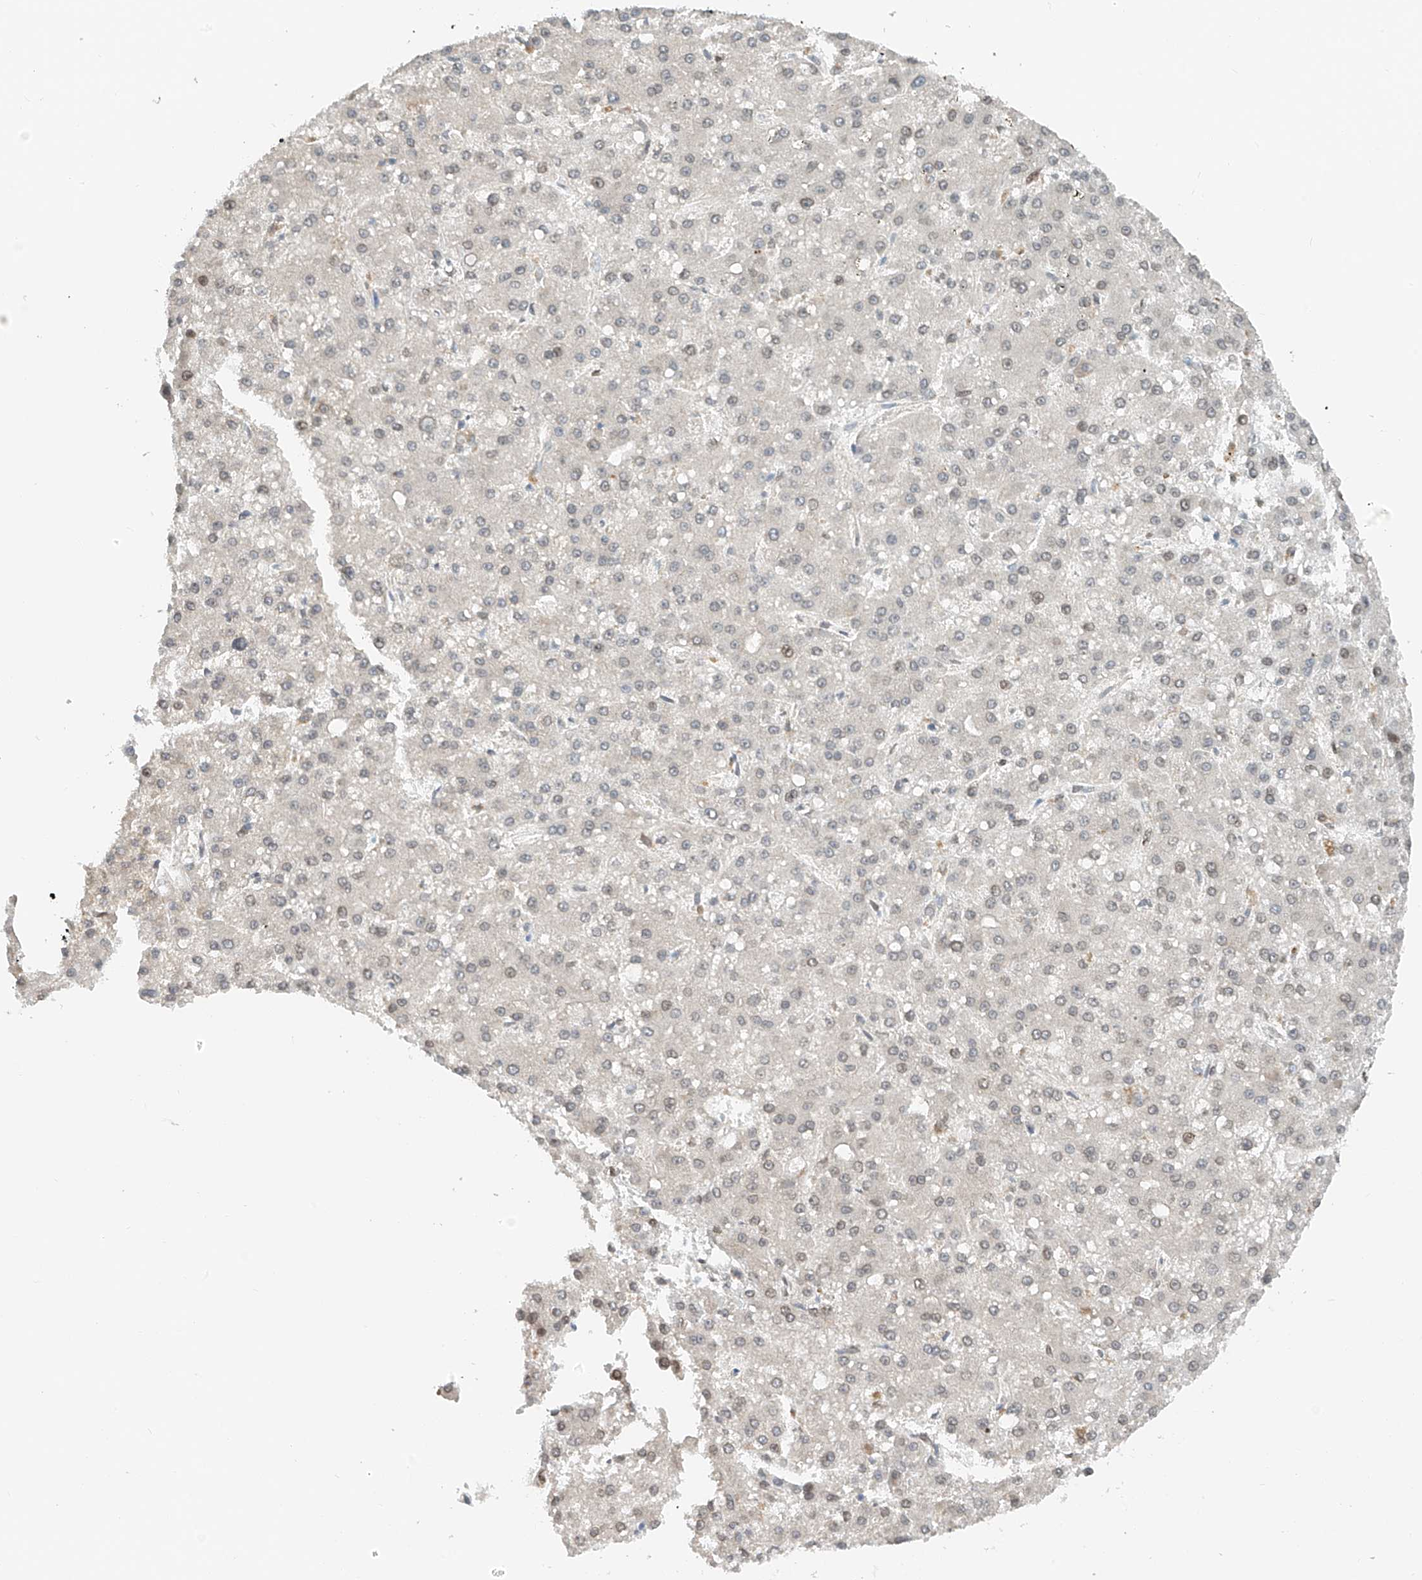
{"staining": {"intensity": "negative", "quantity": "none", "location": "none"}, "tissue": "liver cancer", "cell_type": "Tumor cells", "image_type": "cancer", "snomed": [{"axis": "morphology", "description": "Carcinoma, Hepatocellular, NOS"}, {"axis": "topography", "description": "Liver"}], "caption": "This is an IHC histopathology image of human liver cancer (hepatocellular carcinoma). There is no staining in tumor cells.", "gene": "STARD9", "patient": {"sex": "male", "age": 67}}